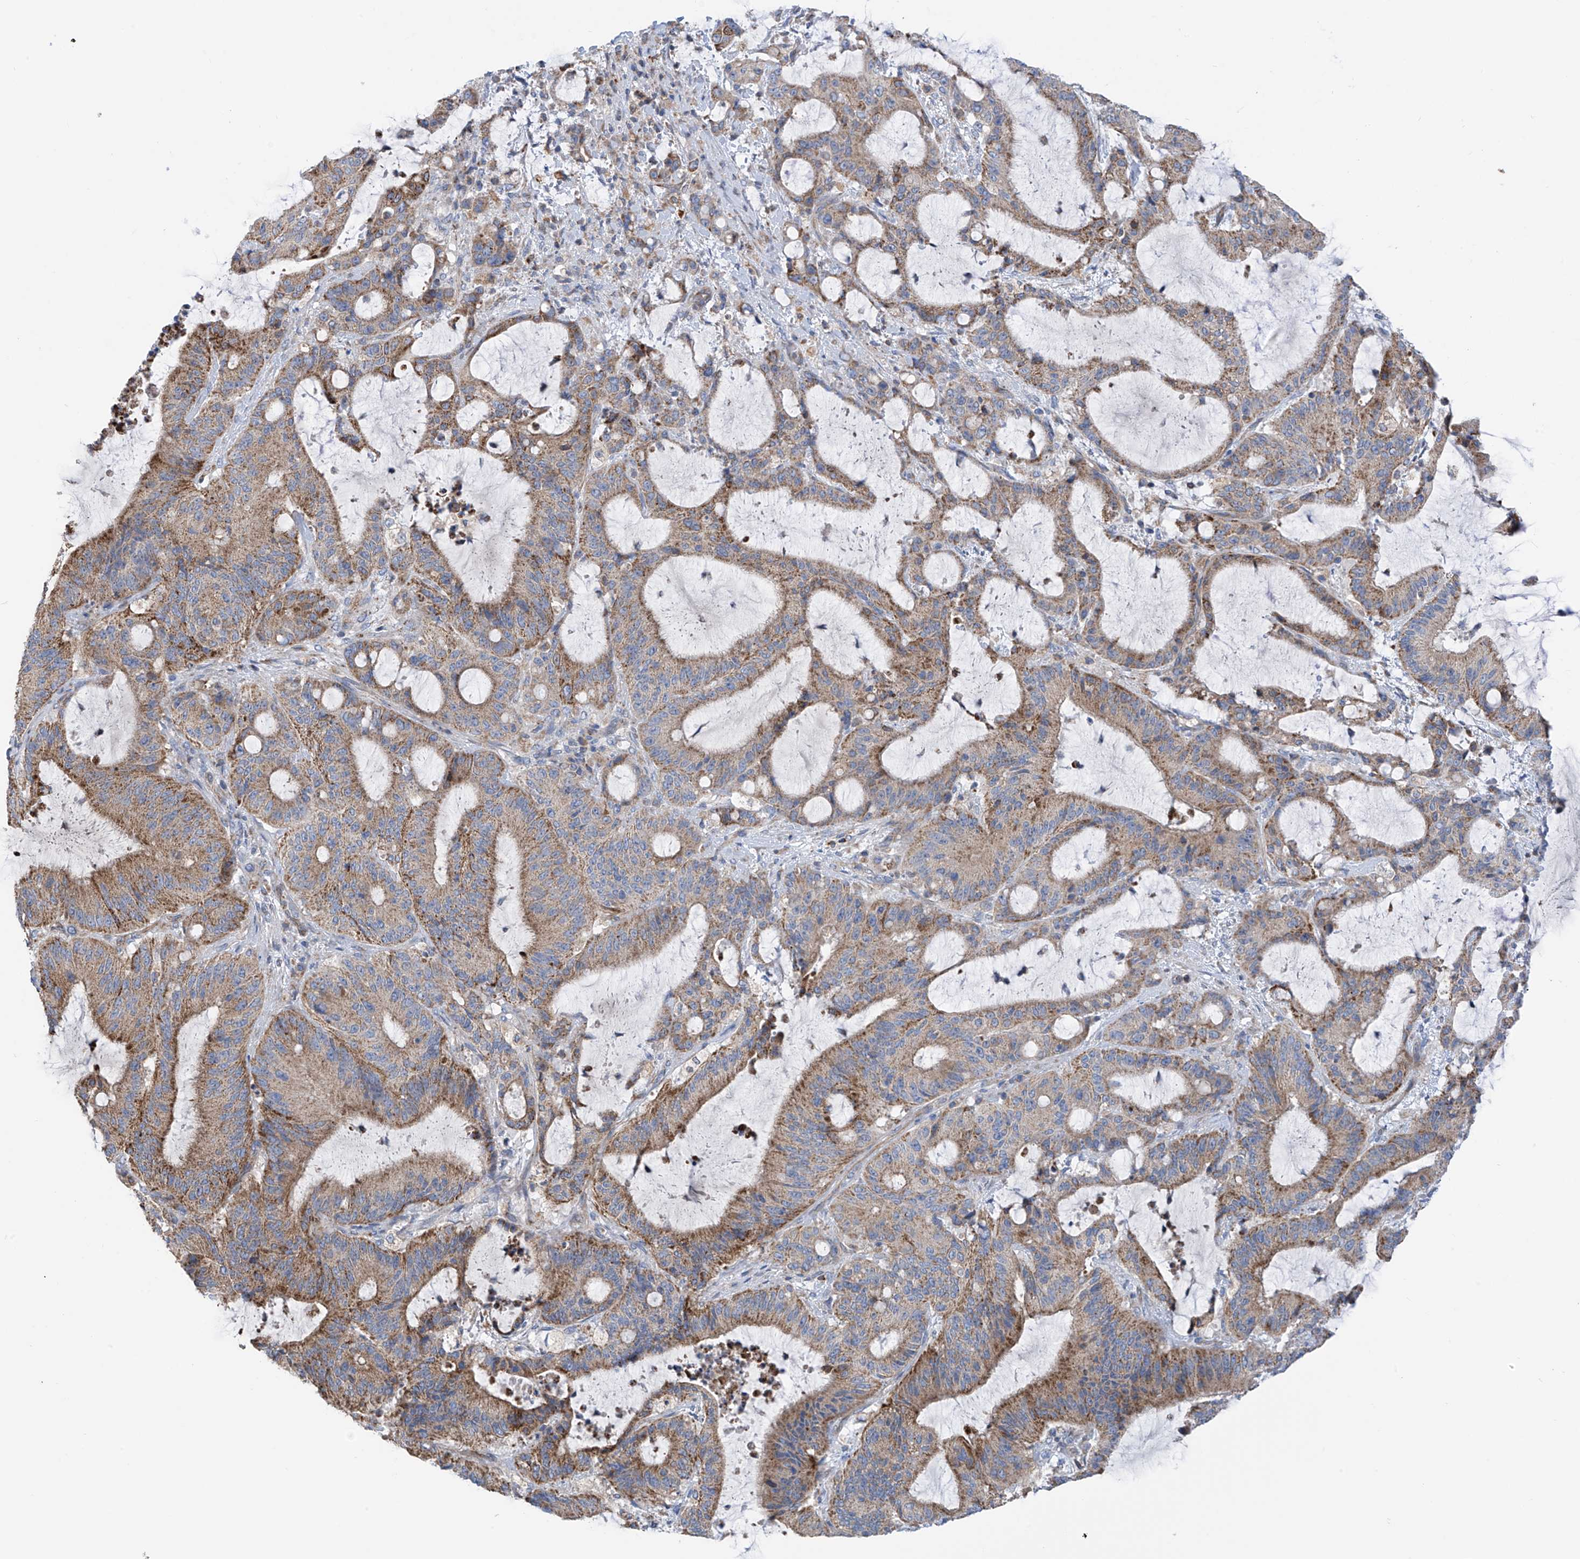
{"staining": {"intensity": "moderate", "quantity": ">75%", "location": "cytoplasmic/membranous"}, "tissue": "liver cancer", "cell_type": "Tumor cells", "image_type": "cancer", "snomed": [{"axis": "morphology", "description": "Normal tissue, NOS"}, {"axis": "morphology", "description": "Cholangiocarcinoma"}, {"axis": "topography", "description": "Liver"}, {"axis": "topography", "description": "Peripheral nerve tissue"}], "caption": "Liver cancer (cholangiocarcinoma) was stained to show a protein in brown. There is medium levels of moderate cytoplasmic/membranous expression in approximately >75% of tumor cells. (Stains: DAB in brown, nuclei in blue, Microscopy: brightfield microscopy at high magnification).", "gene": "EIF5B", "patient": {"sex": "female", "age": 73}}